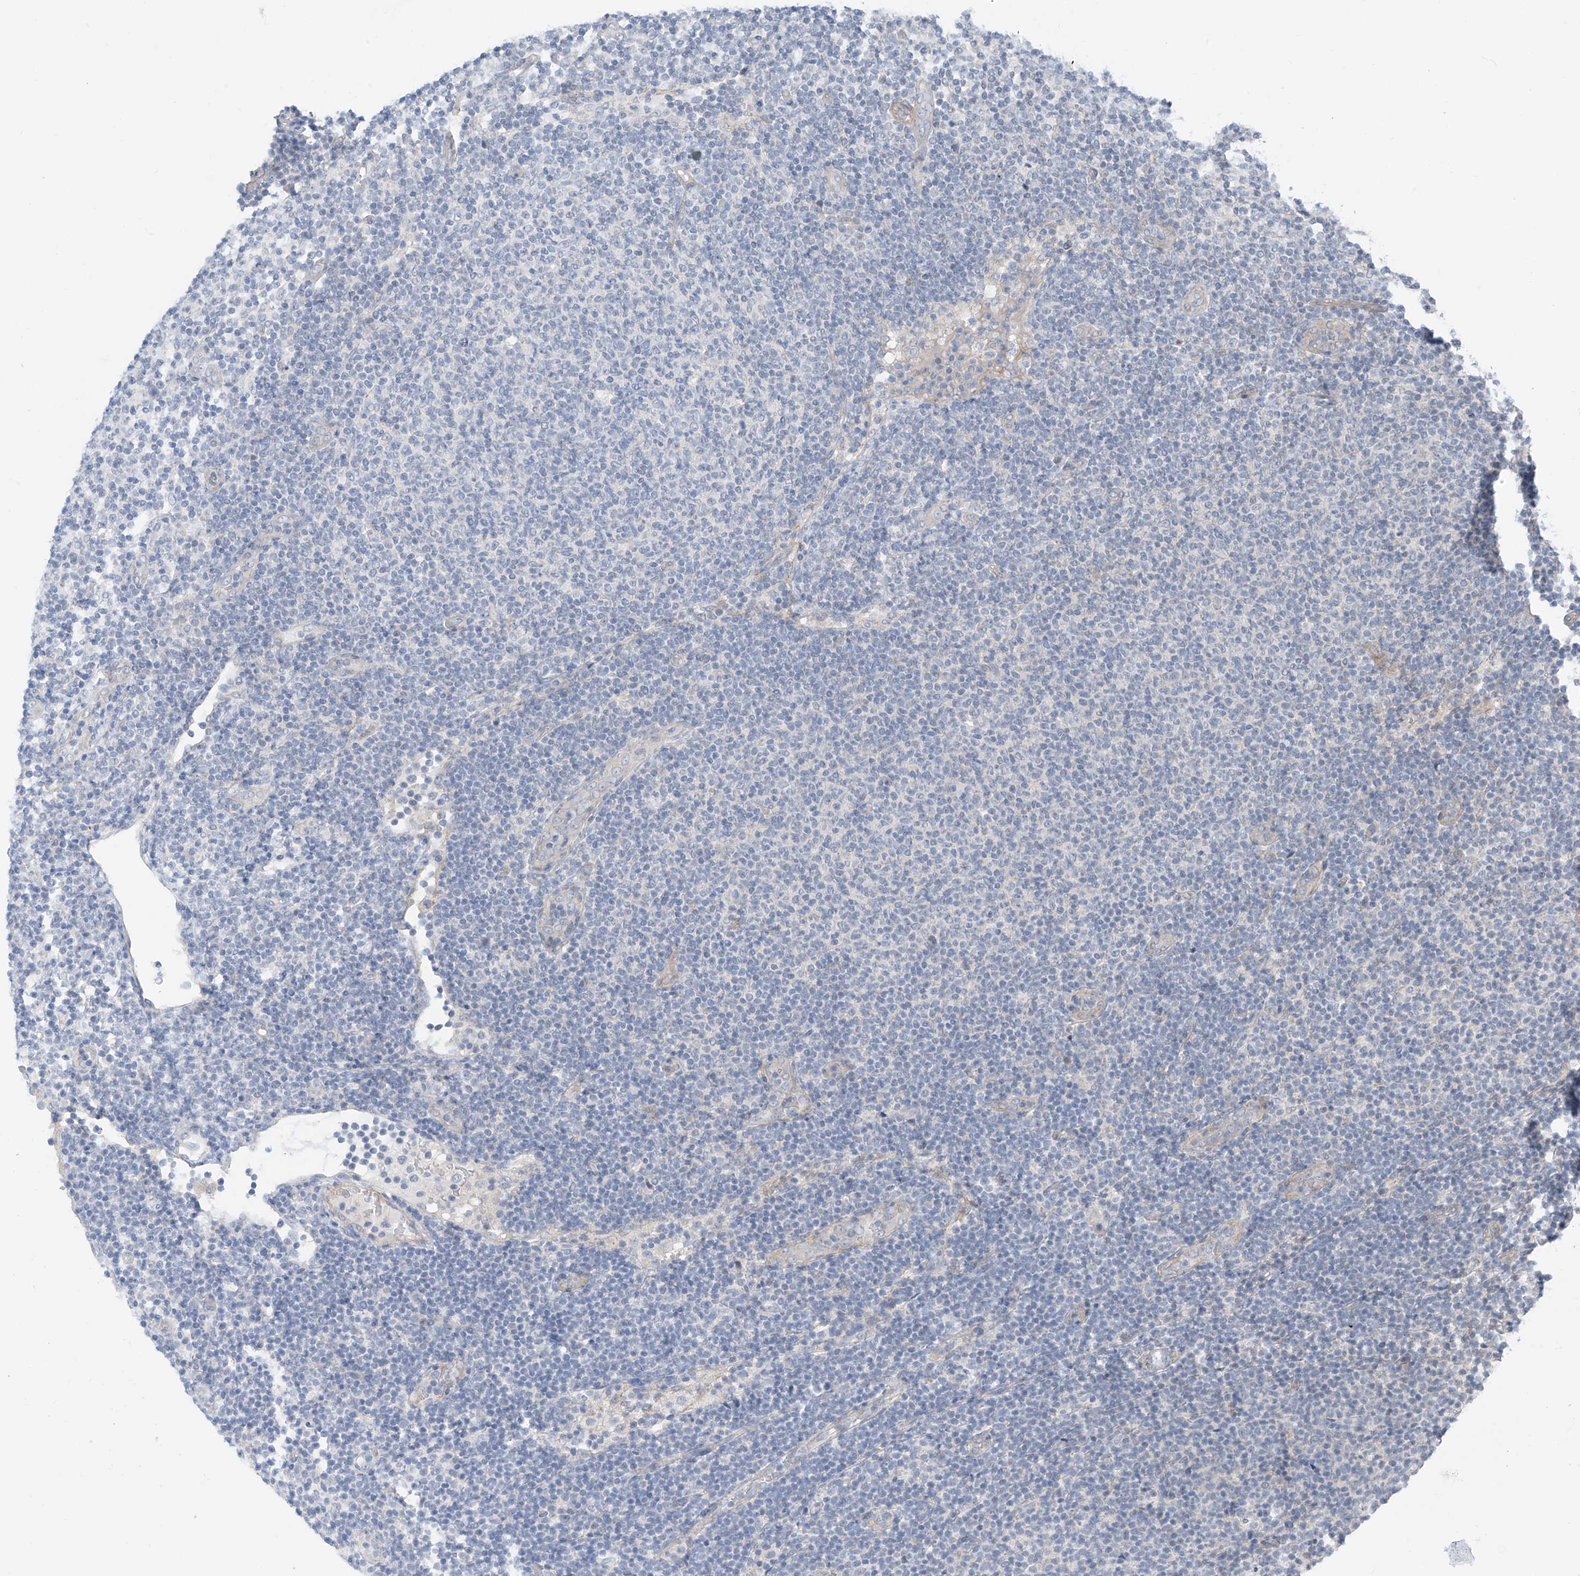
{"staining": {"intensity": "negative", "quantity": "none", "location": "none"}, "tissue": "lymphoma", "cell_type": "Tumor cells", "image_type": "cancer", "snomed": [{"axis": "morphology", "description": "Malignant lymphoma, non-Hodgkin's type, Low grade"}, {"axis": "topography", "description": "Lymph node"}], "caption": "High magnification brightfield microscopy of low-grade malignant lymphoma, non-Hodgkin's type stained with DAB (brown) and counterstained with hematoxylin (blue): tumor cells show no significant expression. (Immunohistochemistry (ihc), brightfield microscopy, high magnification).", "gene": "ABLIM2", "patient": {"sex": "male", "age": 66}}